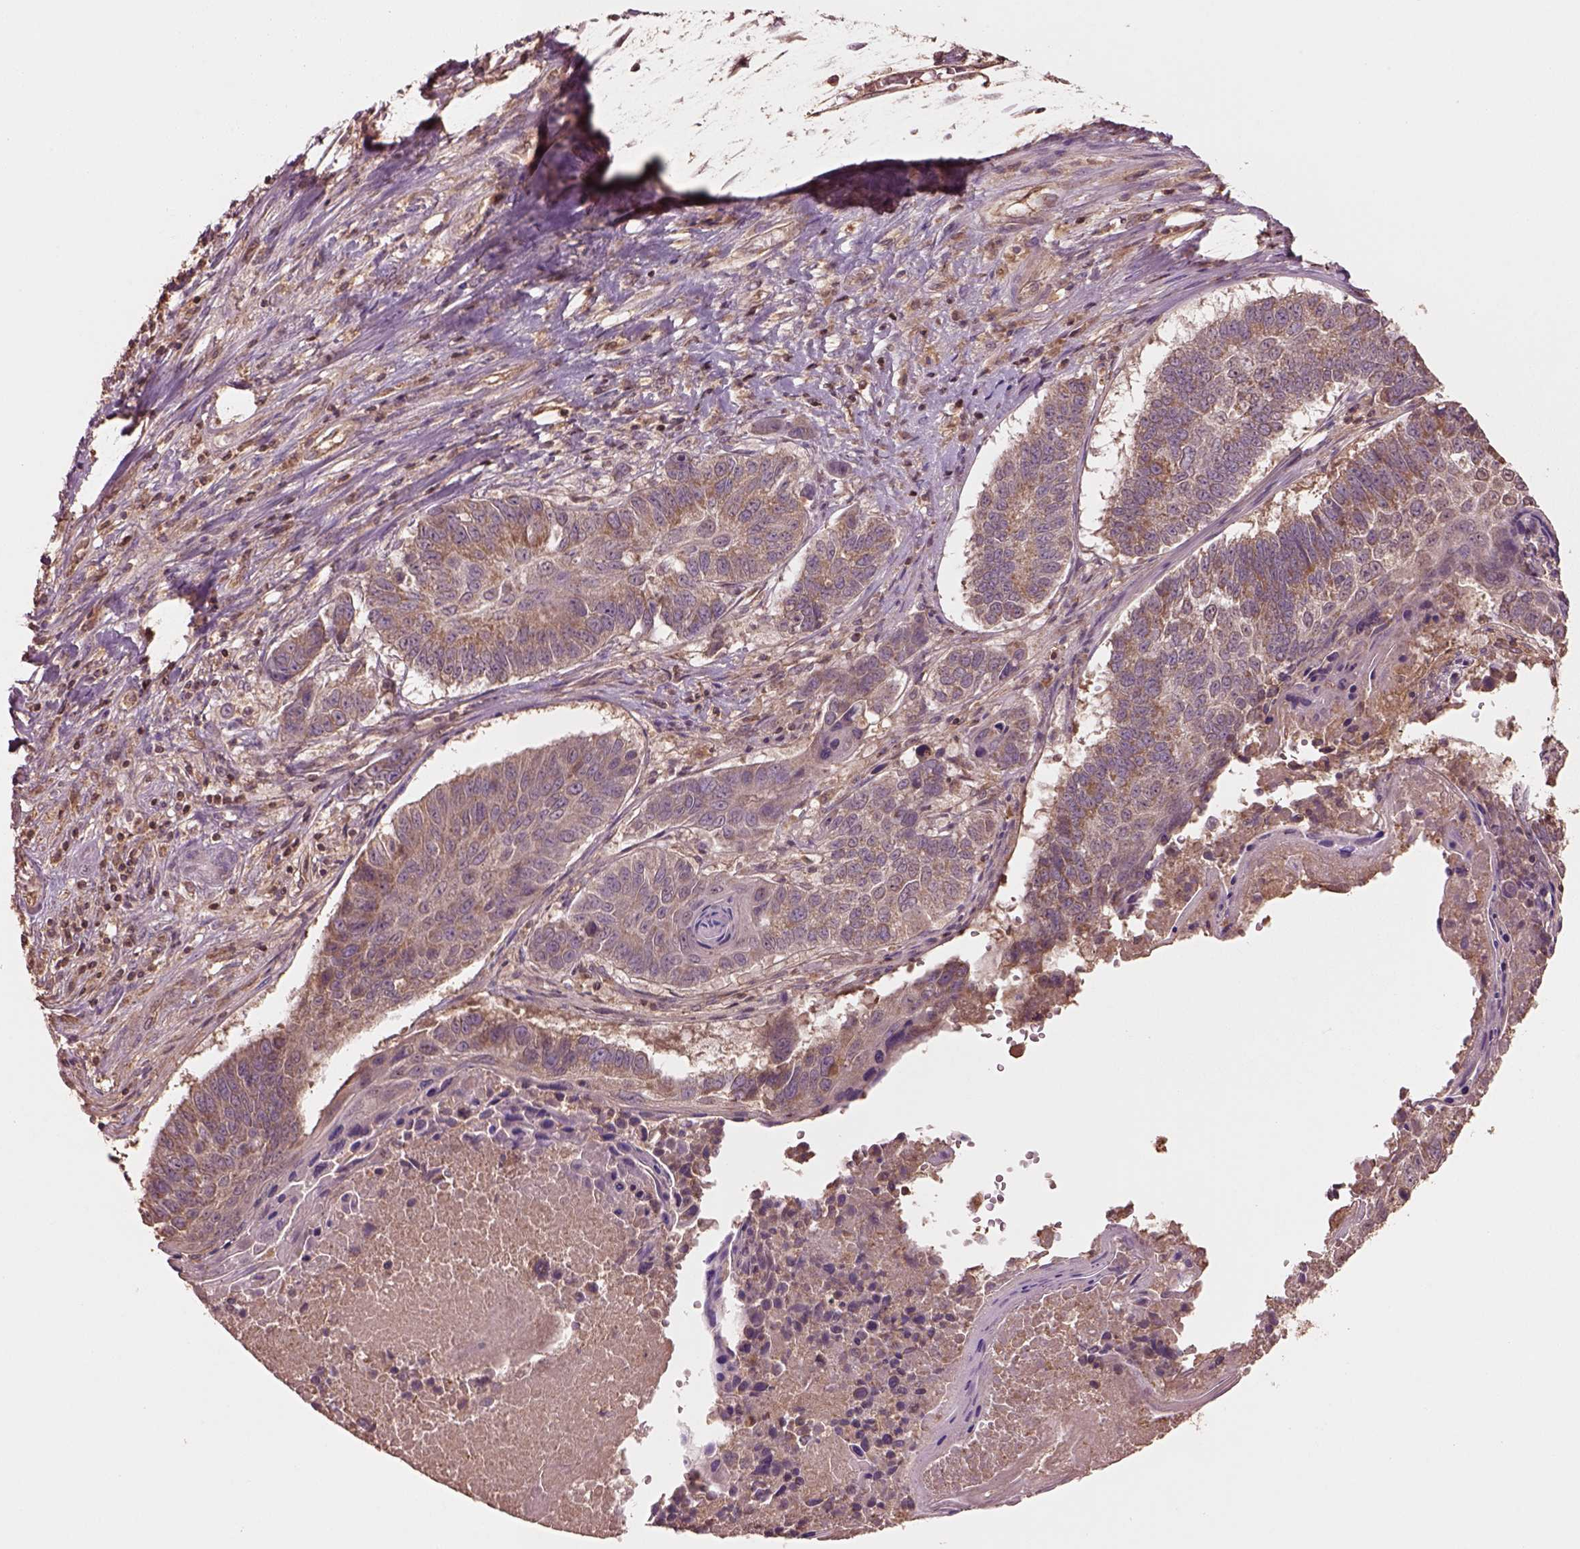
{"staining": {"intensity": "moderate", "quantity": "<25%", "location": "cytoplasmic/membranous"}, "tissue": "lung cancer", "cell_type": "Tumor cells", "image_type": "cancer", "snomed": [{"axis": "morphology", "description": "Squamous cell carcinoma, NOS"}, {"axis": "topography", "description": "Lung"}], "caption": "A high-resolution histopathology image shows immunohistochemistry staining of lung cancer, which exhibits moderate cytoplasmic/membranous positivity in approximately <25% of tumor cells.", "gene": "TRADD", "patient": {"sex": "male", "age": 73}}